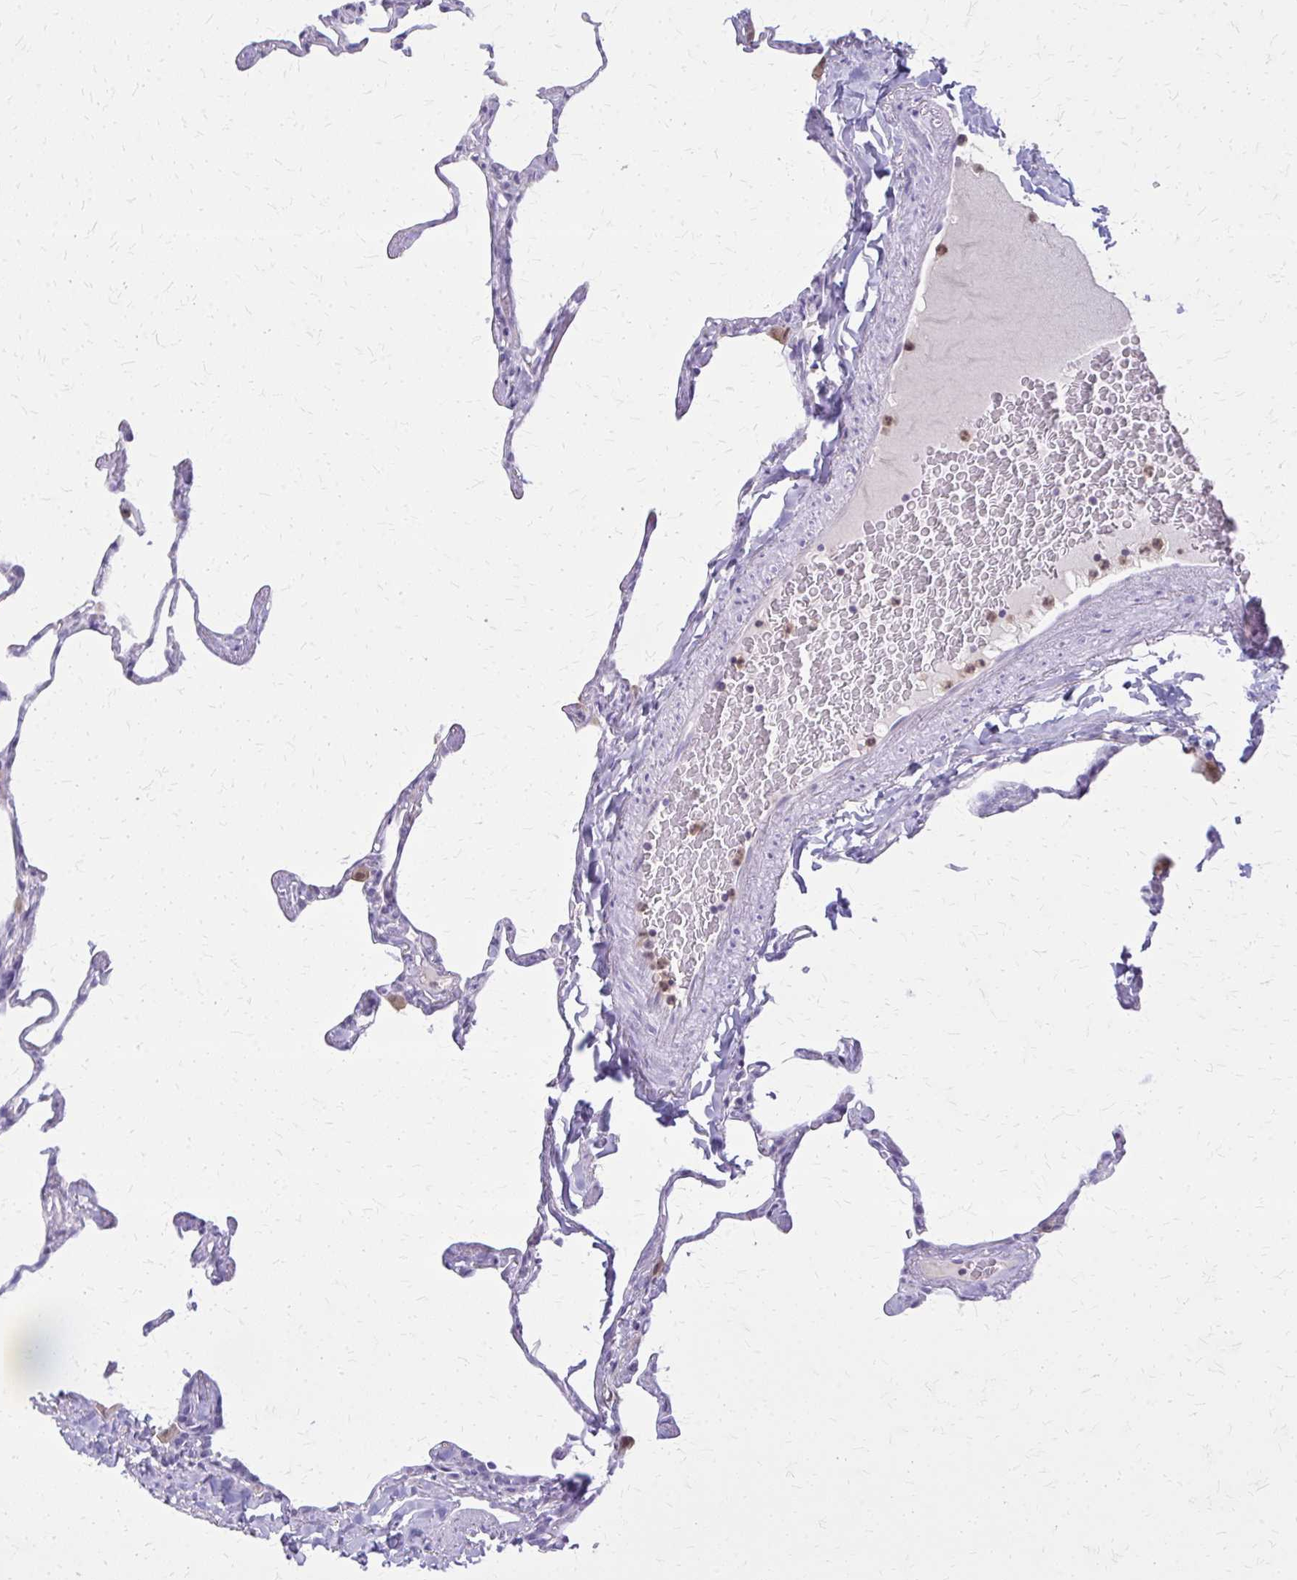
{"staining": {"intensity": "negative", "quantity": "none", "location": "none"}, "tissue": "lung", "cell_type": "Alveolar cells", "image_type": "normal", "snomed": [{"axis": "morphology", "description": "Normal tissue, NOS"}, {"axis": "topography", "description": "Lung"}], "caption": "This image is of unremarkable lung stained with immunohistochemistry to label a protein in brown with the nuclei are counter-stained blue. There is no positivity in alveolar cells.", "gene": "GLRX", "patient": {"sex": "male", "age": 65}}